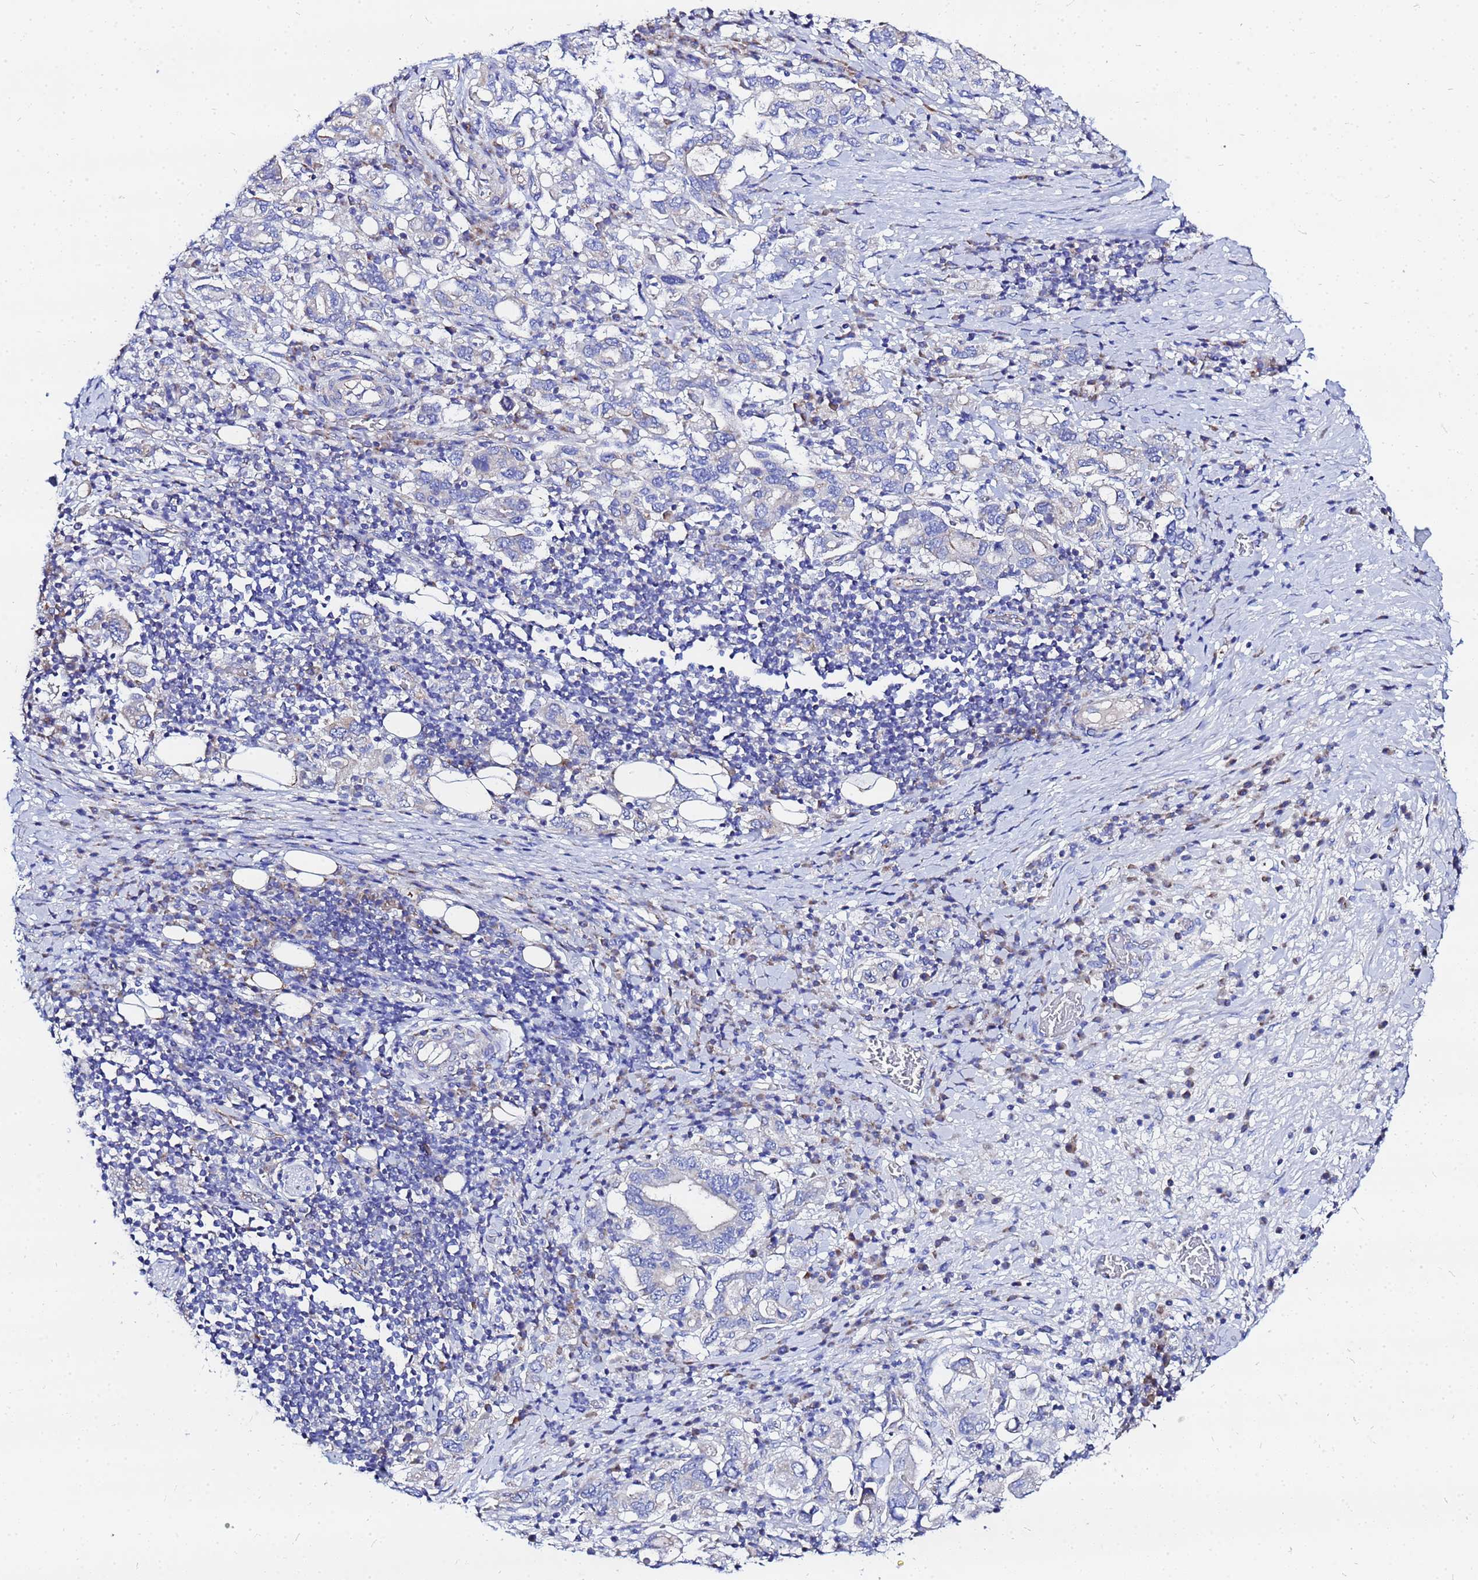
{"staining": {"intensity": "negative", "quantity": "none", "location": "none"}, "tissue": "stomach cancer", "cell_type": "Tumor cells", "image_type": "cancer", "snomed": [{"axis": "morphology", "description": "Adenocarcinoma, NOS"}, {"axis": "topography", "description": "Stomach, upper"}, {"axis": "topography", "description": "Stomach"}], "caption": "A micrograph of human stomach adenocarcinoma is negative for staining in tumor cells.", "gene": "FAHD2A", "patient": {"sex": "male", "age": 62}}